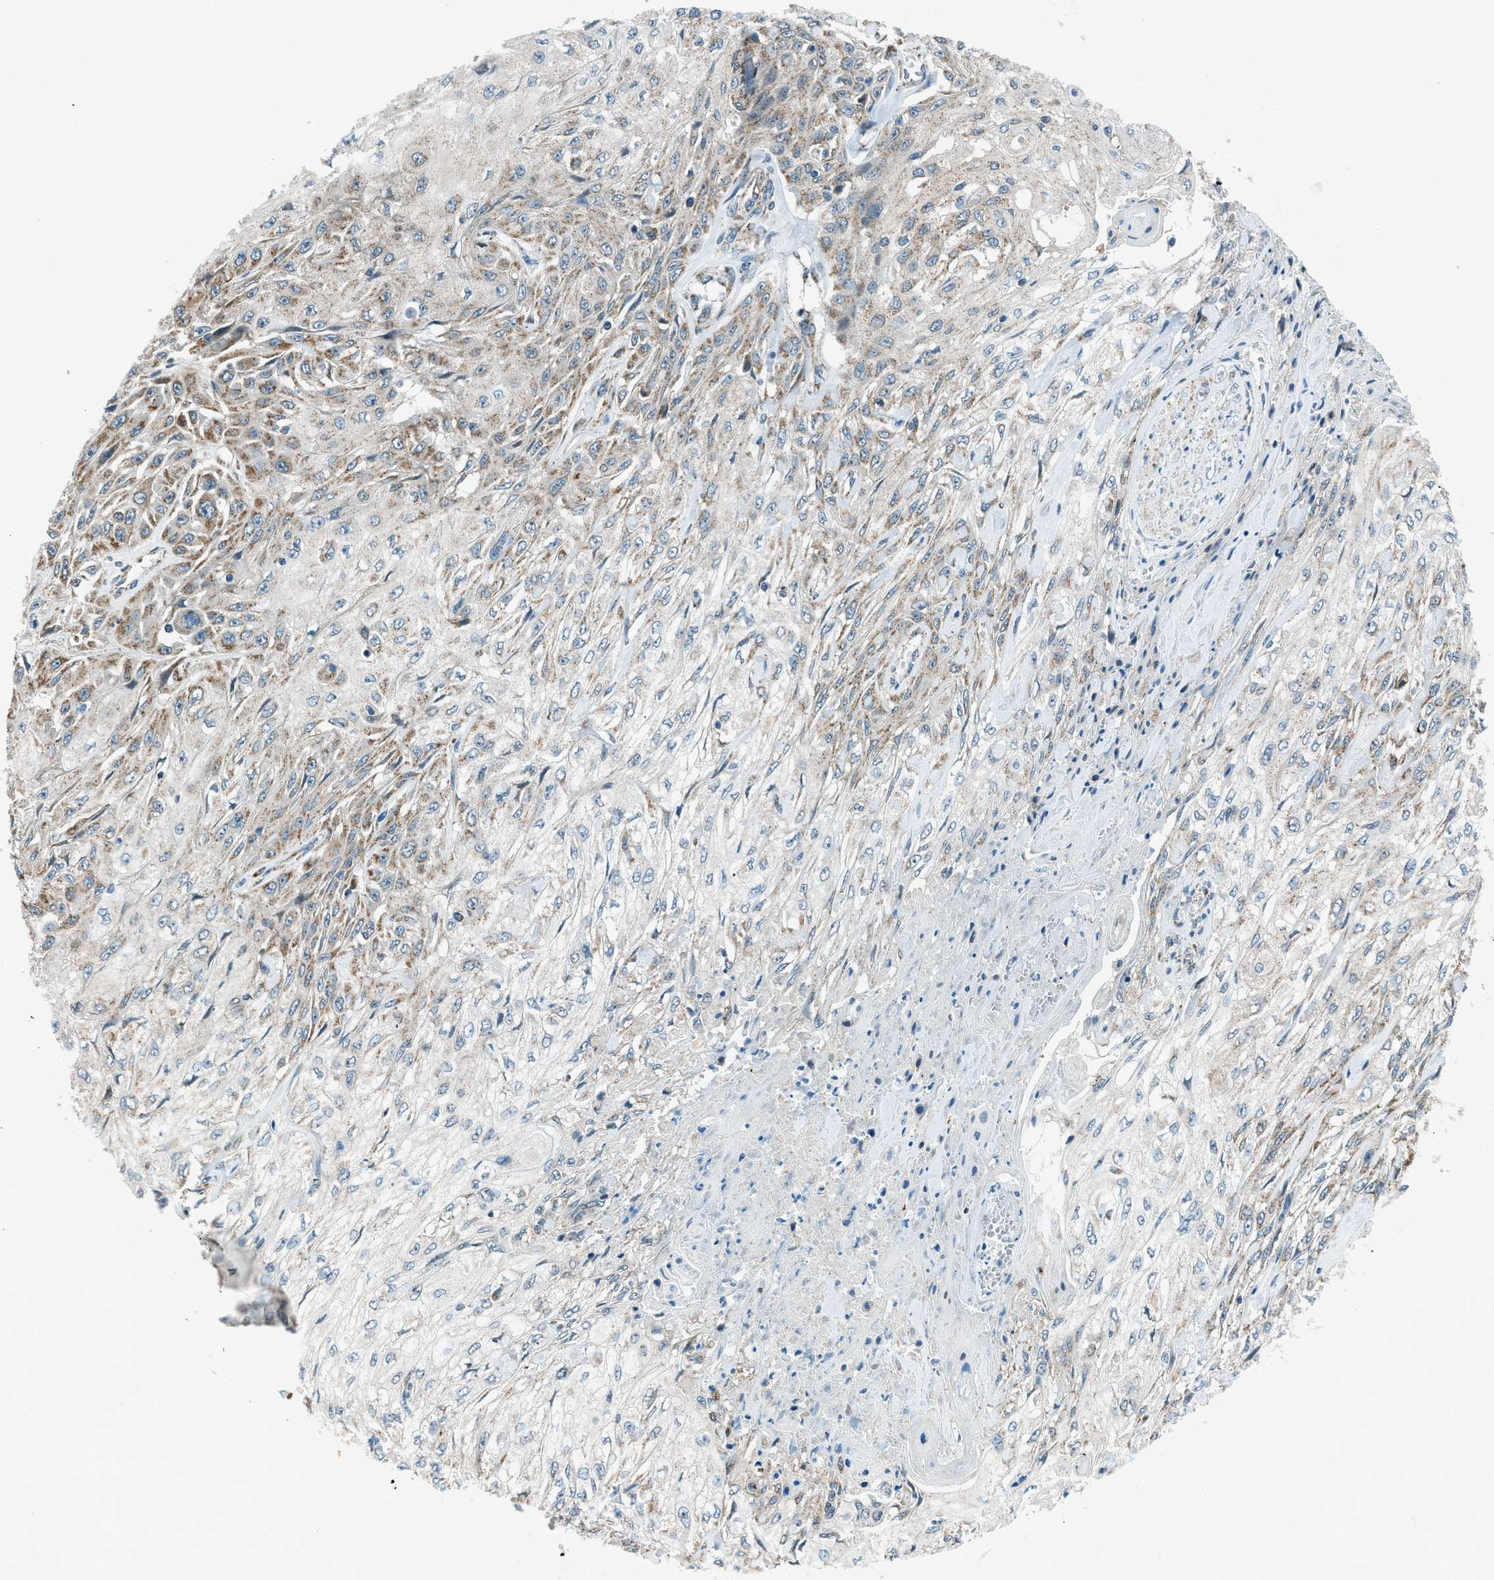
{"staining": {"intensity": "moderate", "quantity": "25%-75%", "location": "cytoplasmic/membranous"}, "tissue": "skin cancer", "cell_type": "Tumor cells", "image_type": "cancer", "snomed": [{"axis": "morphology", "description": "Squamous cell carcinoma, NOS"}, {"axis": "morphology", "description": "Squamous cell carcinoma, metastatic, NOS"}, {"axis": "topography", "description": "Skin"}, {"axis": "topography", "description": "Lymph node"}], "caption": "IHC (DAB (3,3'-diaminobenzidine)) staining of human metastatic squamous cell carcinoma (skin) demonstrates moderate cytoplasmic/membranous protein expression in about 25%-75% of tumor cells.", "gene": "PIGG", "patient": {"sex": "male", "age": 75}}